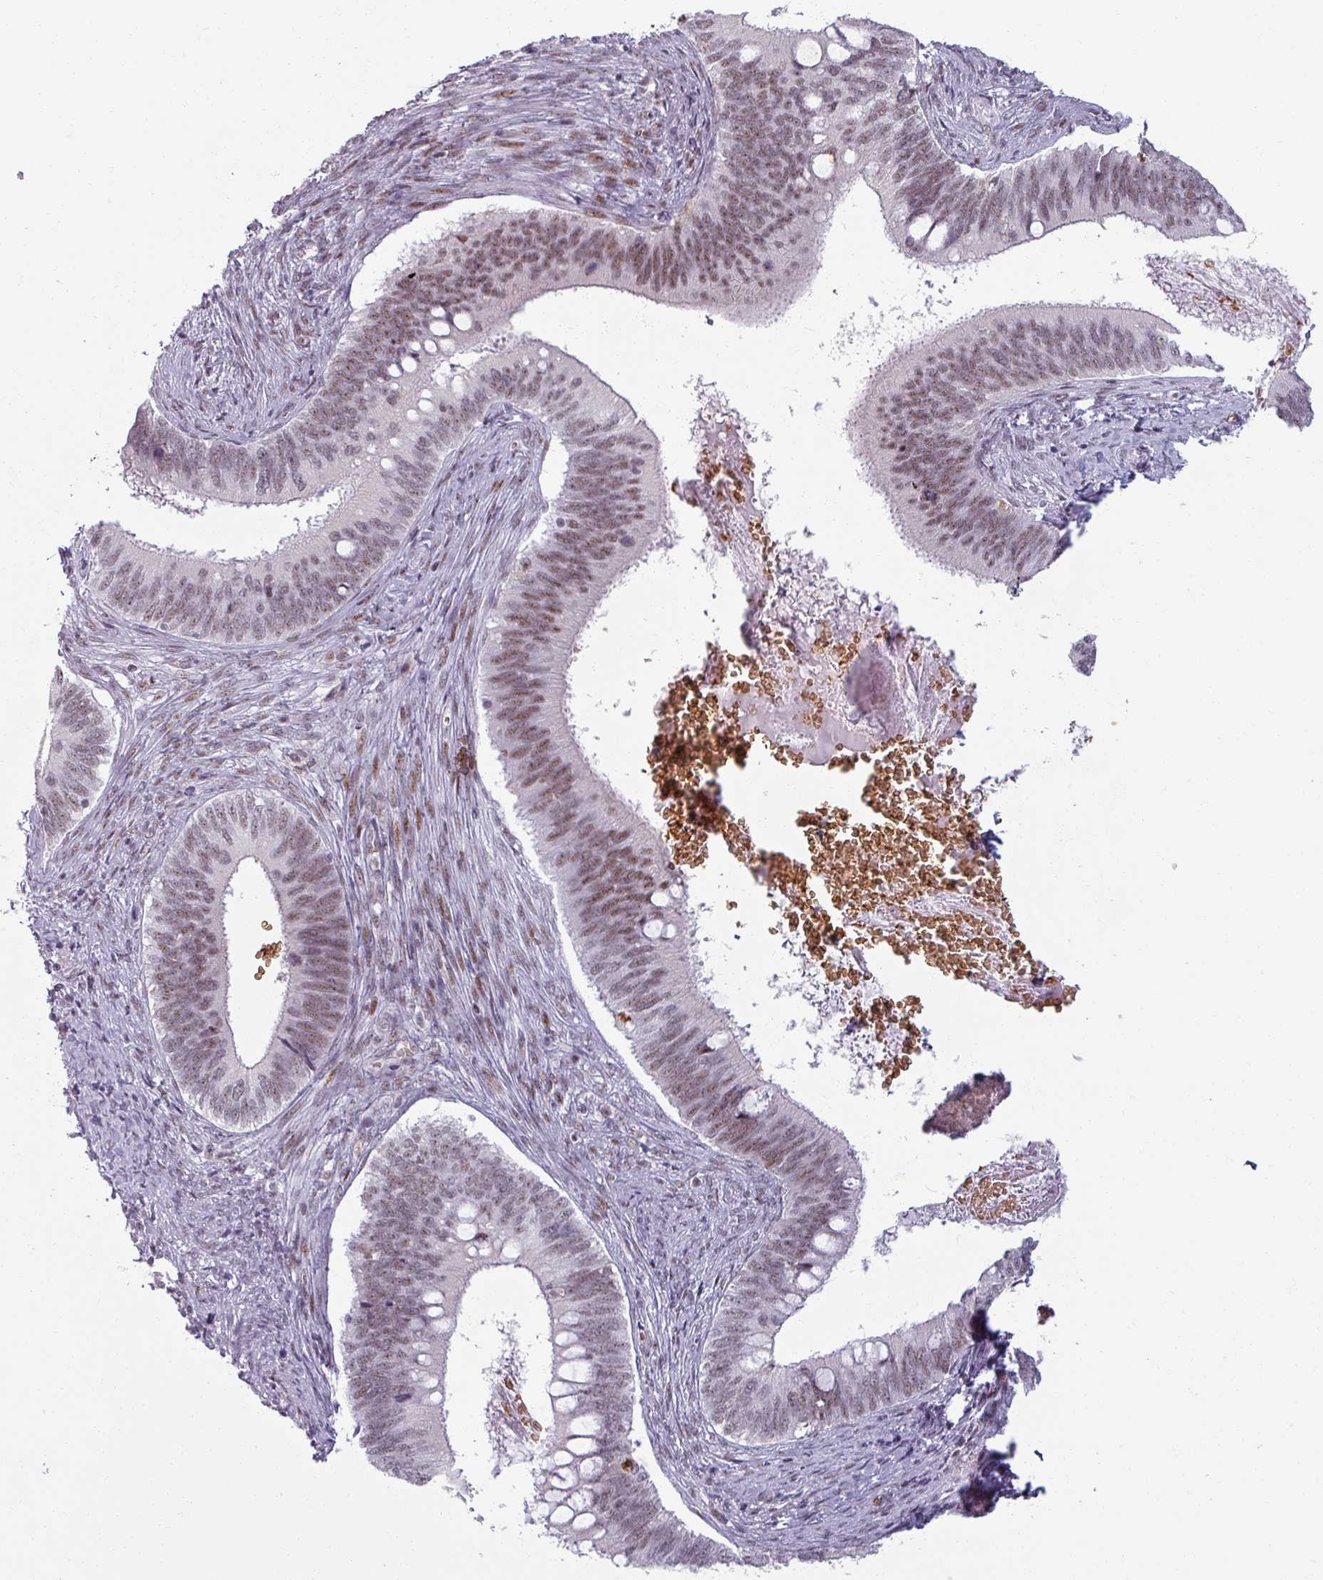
{"staining": {"intensity": "moderate", "quantity": ">75%", "location": "nuclear"}, "tissue": "cervical cancer", "cell_type": "Tumor cells", "image_type": "cancer", "snomed": [{"axis": "morphology", "description": "Adenocarcinoma, NOS"}, {"axis": "topography", "description": "Cervix"}], "caption": "This micrograph displays immunohistochemistry staining of human cervical cancer (adenocarcinoma), with medium moderate nuclear positivity in about >75% of tumor cells.", "gene": "NCOR1", "patient": {"sex": "female", "age": 42}}